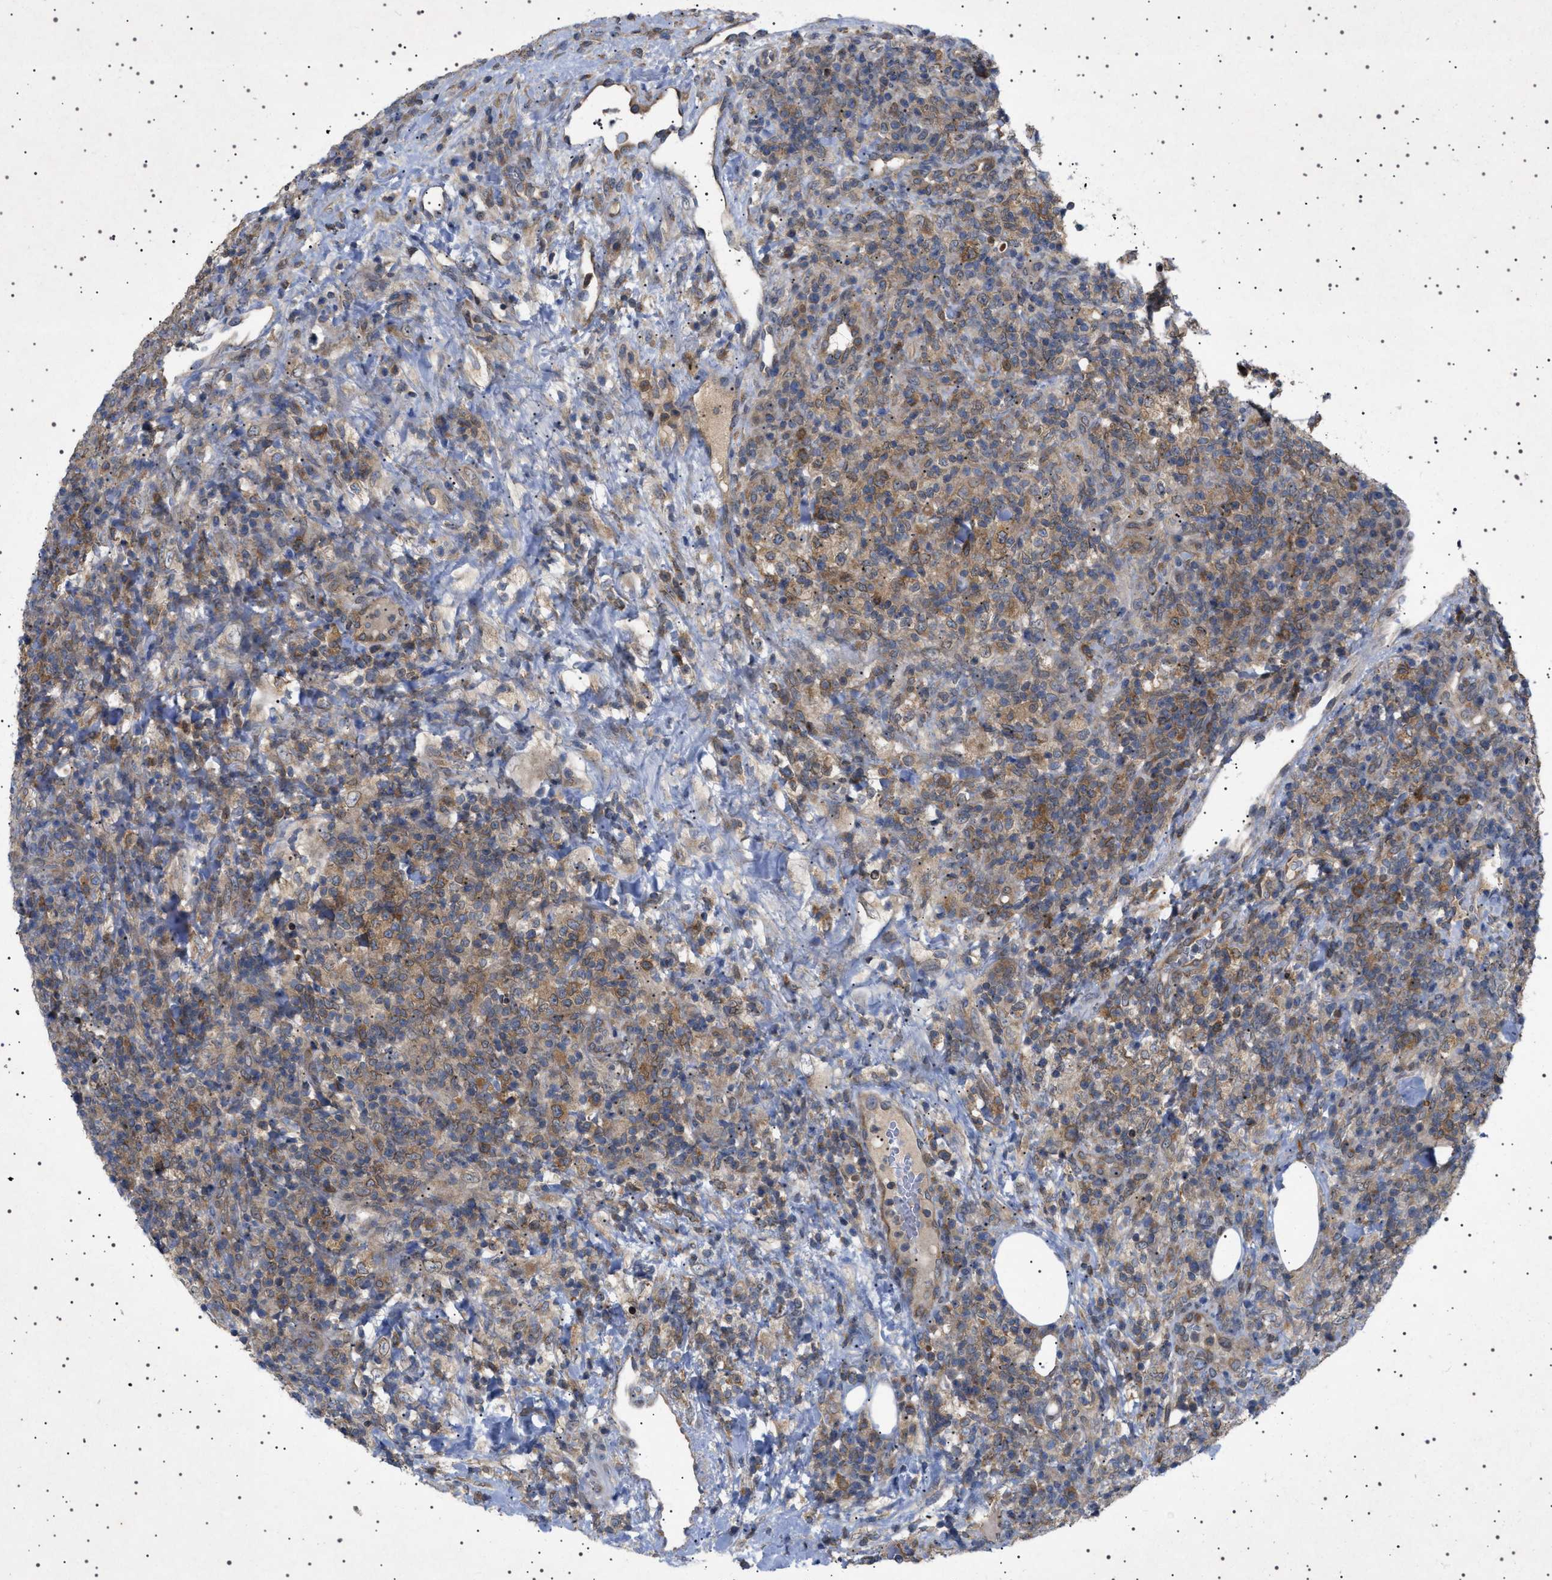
{"staining": {"intensity": "moderate", "quantity": ">75%", "location": "cytoplasmic/membranous"}, "tissue": "lymphoma", "cell_type": "Tumor cells", "image_type": "cancer", "snomed": [{"axis": "morphology", "description": "Malignant lymphoma, non-Hodgkin's type, High grade"}, {"axis": "topography", "description": "Lymph node"}], "caption": "This histopathology image reveals immunohistochemistry (IHC) staining of human lymphoma, with medium moderate cytoplasmic/membranous staining in approximately >75% of tumor cells.", "gene": "NUP93", "patient": {"sex": "female", "age": 76}}